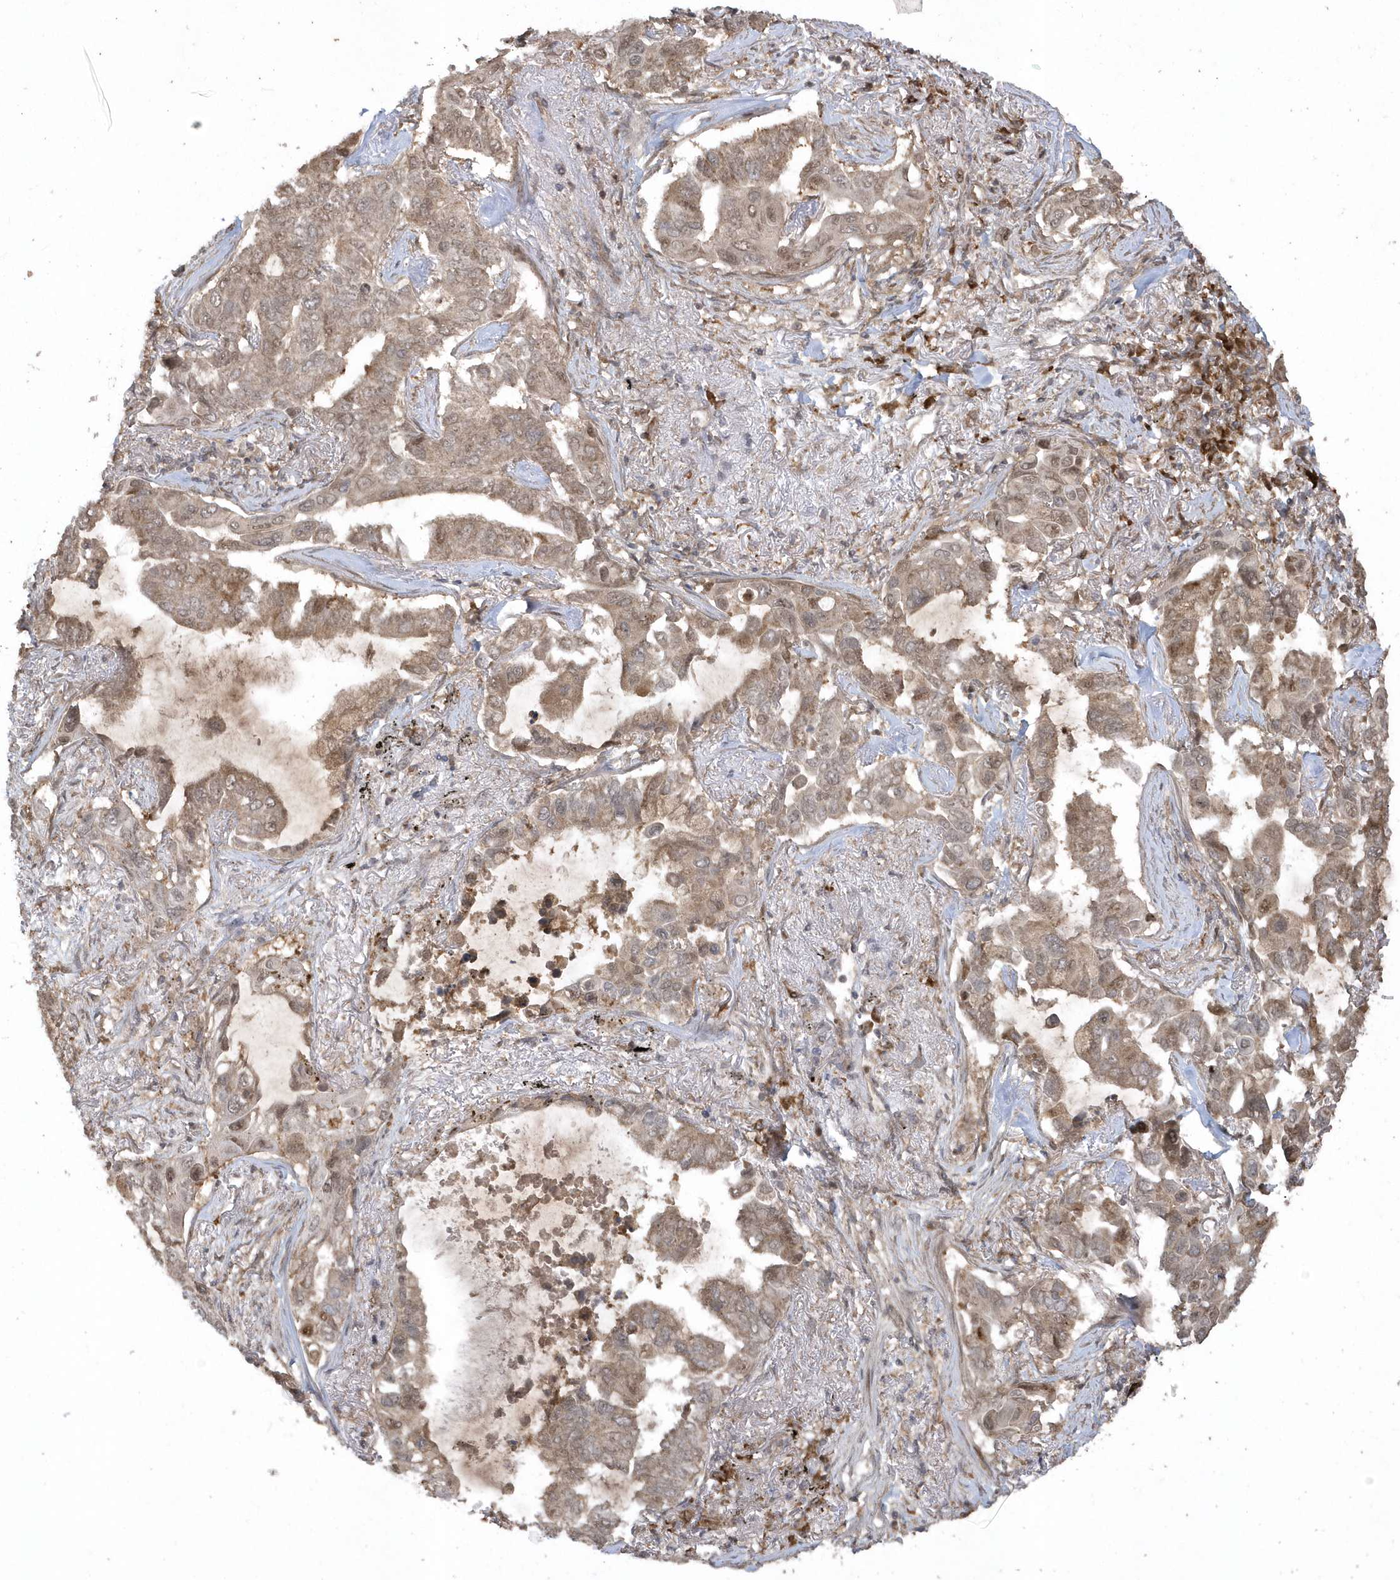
{"staining": {"intensity": "weak", "quantity": ">75%", "location": "cytoplasmic/membranous,nuclear"}, "tissue": "lung cancer", "cell_type": "Tumor cells", "image_type": "cancer", "snomed": [{"axis": "morphology", "description": "Adenocarcinoma, NOS"}, {"axis": "topography", "description": "Lung"}], "caption": "Immunohistochemical staining of human lung cancer (adenocarcinoma) reveals low levels of weak cytoplasmic/membranous and nuclear positivity in approximately >75% of tumor cells.", "gene": "HERPUD1", "patient": {"sex": "male", "age": 64}}